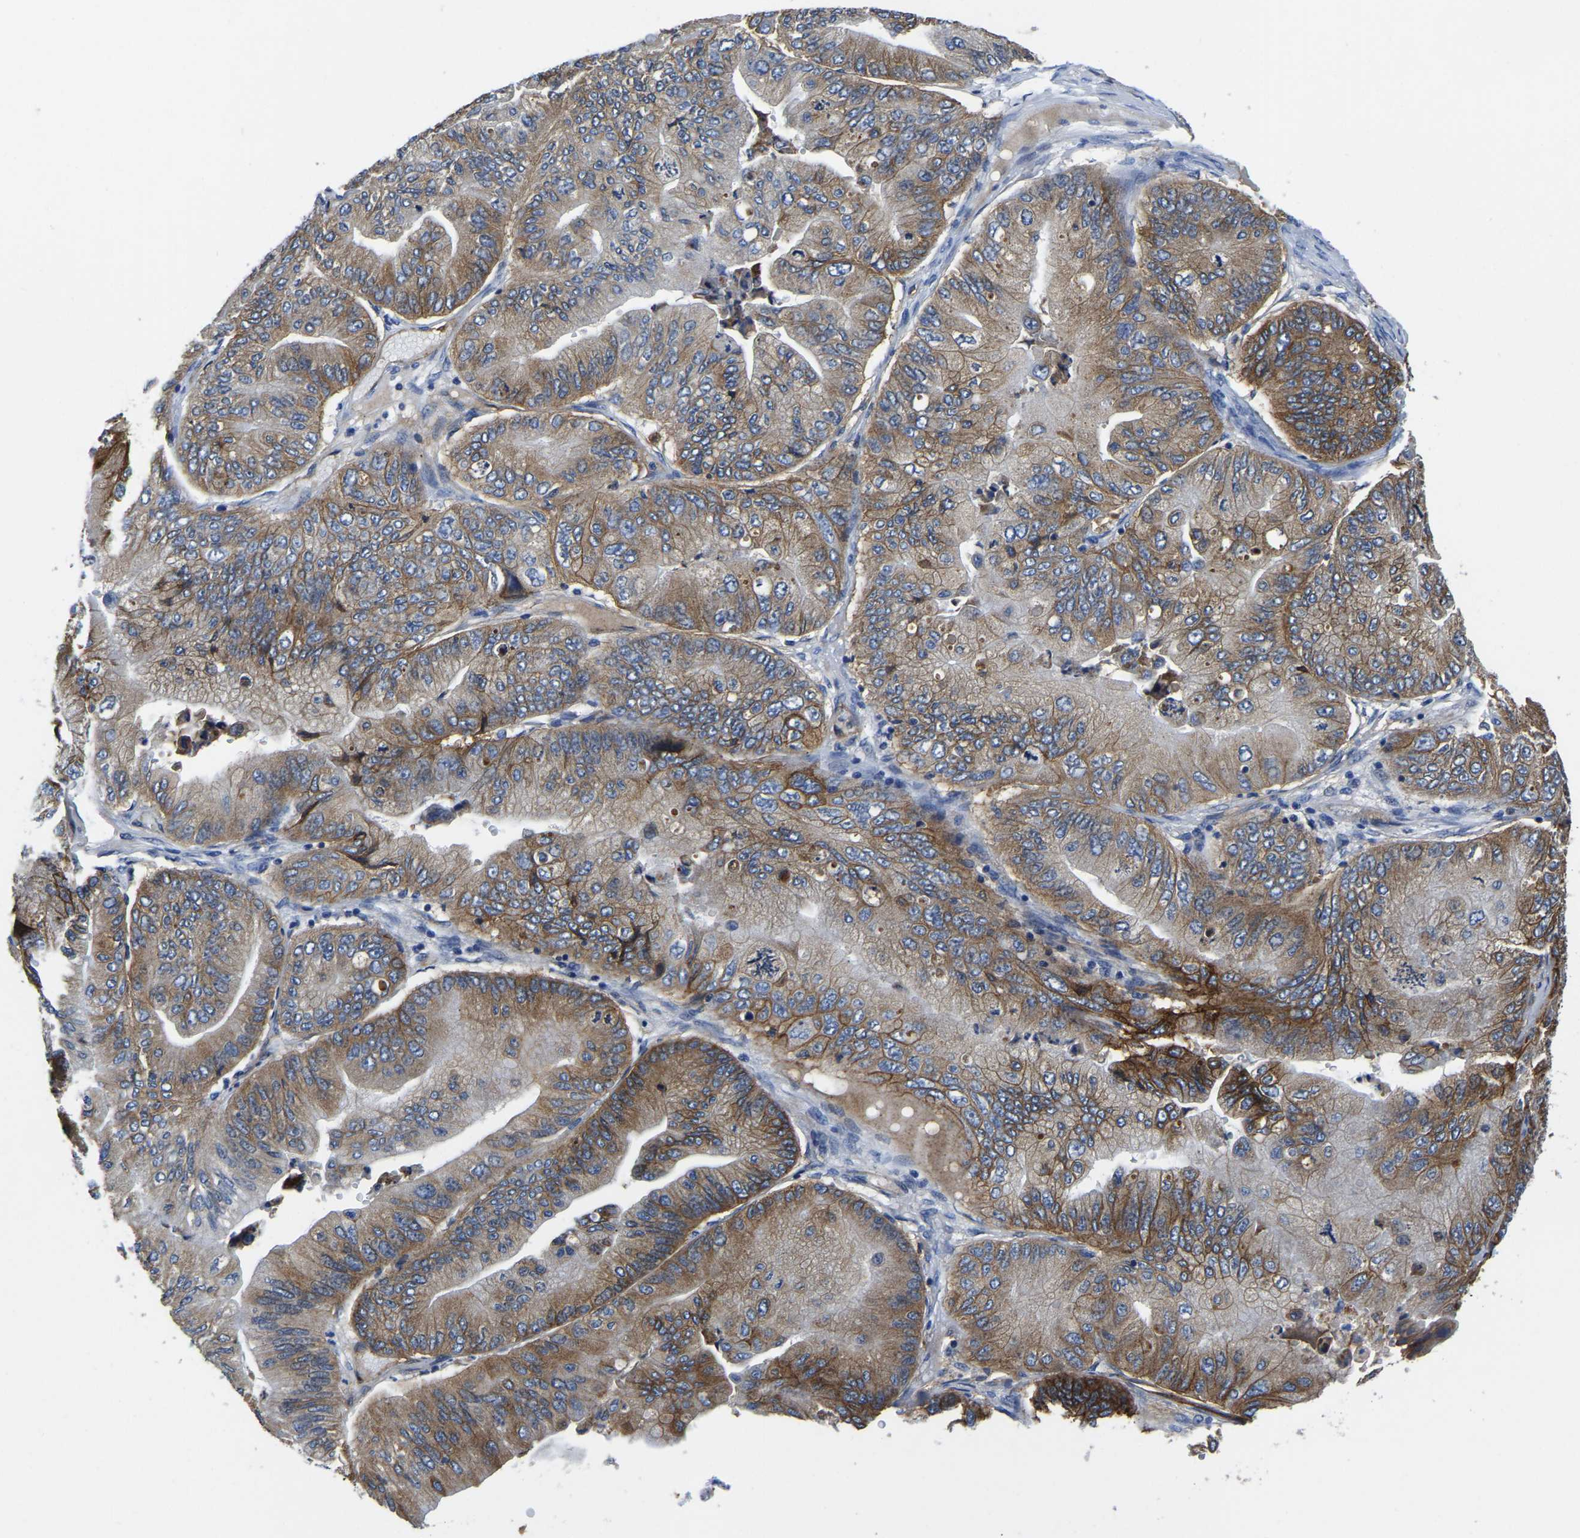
{"staining": {"intensity": "moderate", "quantity": ">75%", "location": "cytoplasmic/membranous"}, "tissue": "ovarian cancer", "cell_type": "Tumor cells", "image_type": "cancer", "snomed": [{"axis": "morphology", "description": "Cystadenocarcinoma, mucinous, NOS"}, {"axis": "topography", "description": "Ovary"}], "caption": "Protein expression analysis of mucinous cystadenocarcinoma (ovarian) exhibits moderate cytoplasmic/membranous staining in about >75% of tumor cells.", "gene": "ITGA2", "patient": {"sex": "female", "age": 61}}